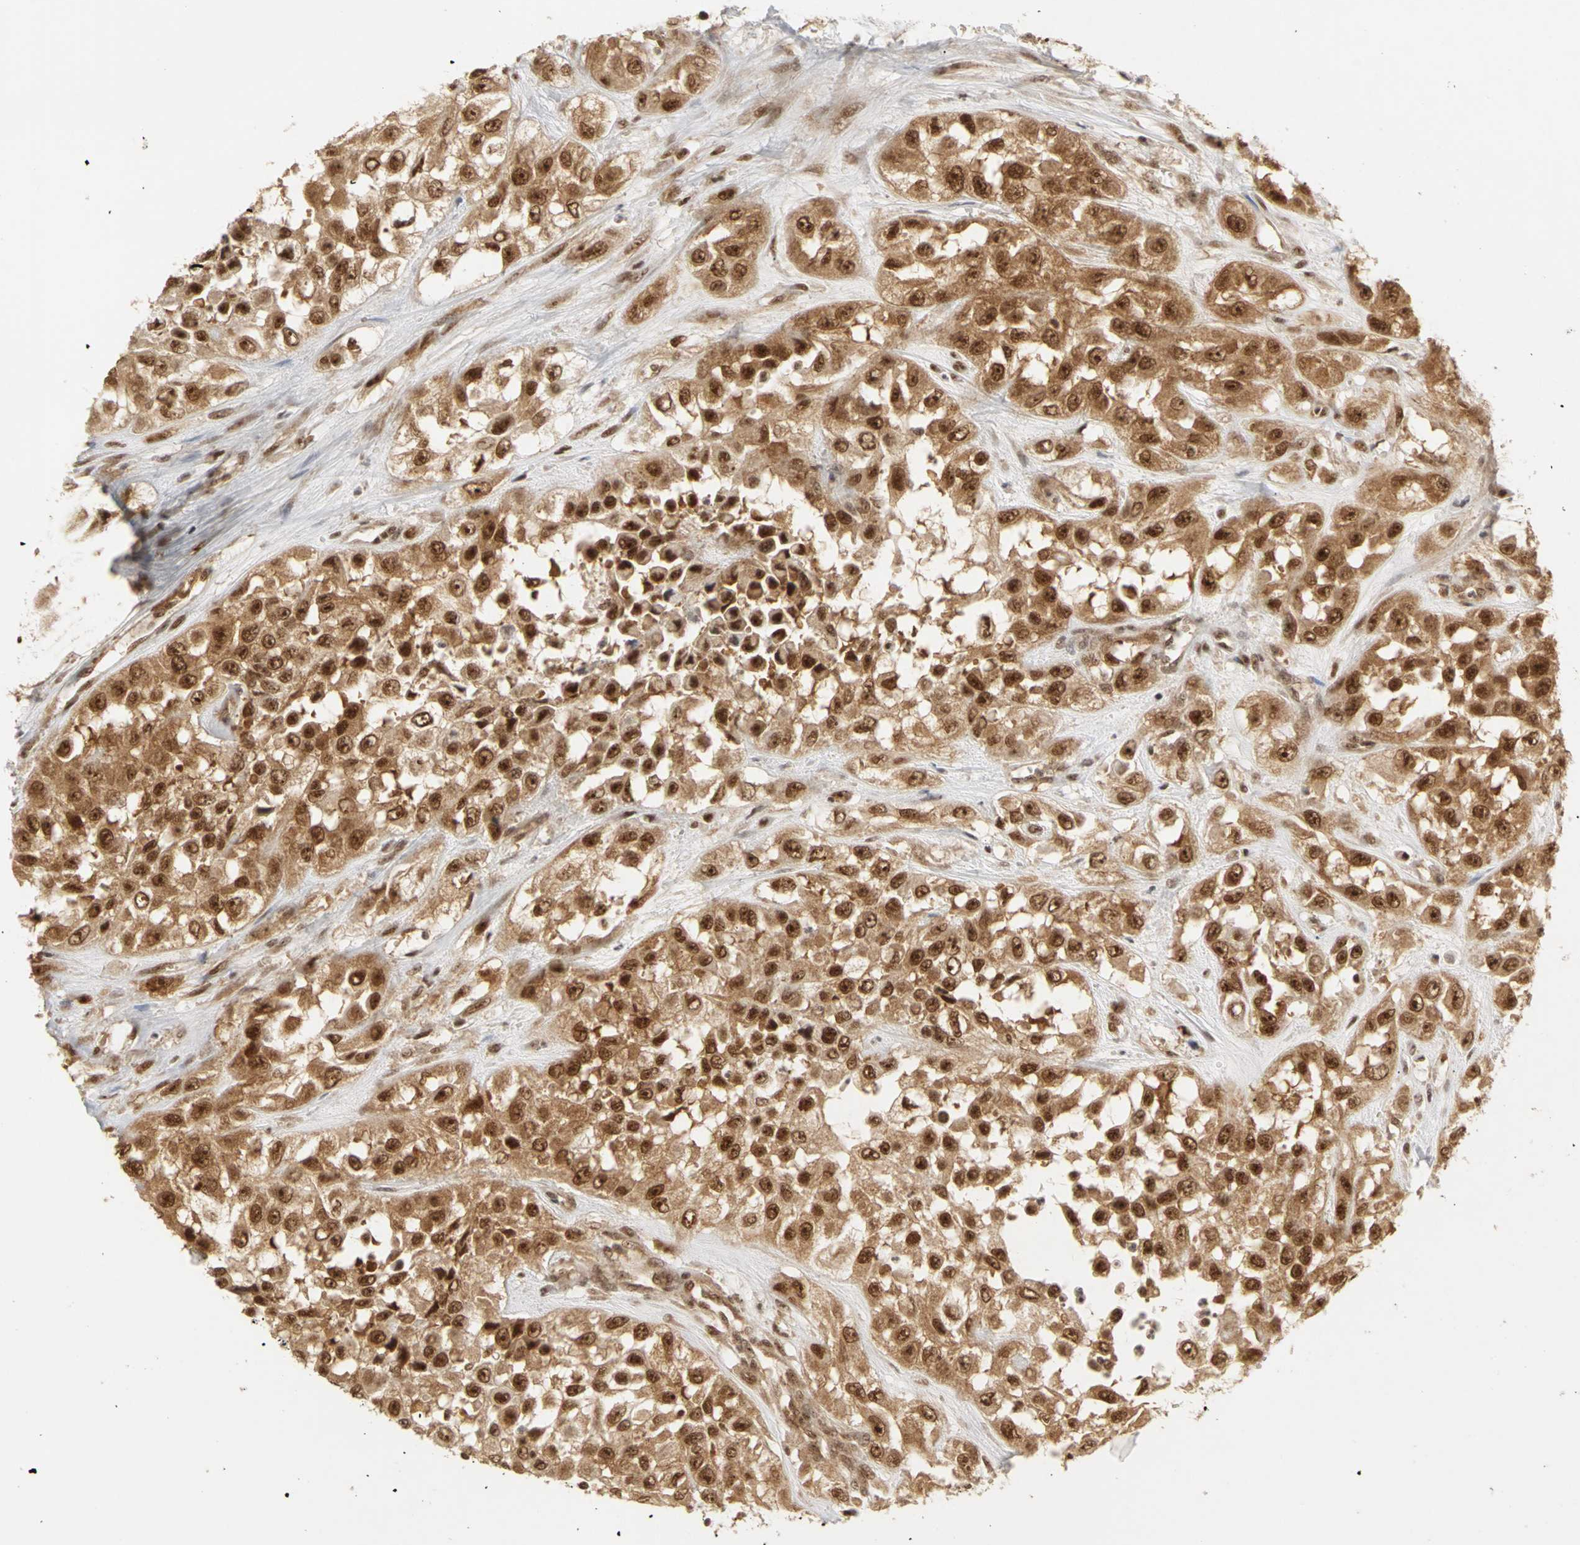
{"staining": {"intensity": "strong", "quantity": ">75%", "location": "cytoplasmic/membranous,nuclear"}, "tissue": "urothelial cancer", "cell_type": "Tumor cells", "image_type": "cancer", "snomed": [{"axis": "morphology", "description": "Urothelial carcinoma, High grade"}, {"axis": "topography", "description": "Urinary bladder"}], "caption": "Immunohistochemistry image of urothelial cancer stained for a protein (brown), which reveals high levels of strong cytoplasmic/membranous and nuclear positivity in approximately >75% of tumor cells.", "gene": "CSNK2B", "patient": {"sex": "male", "age": 57}}